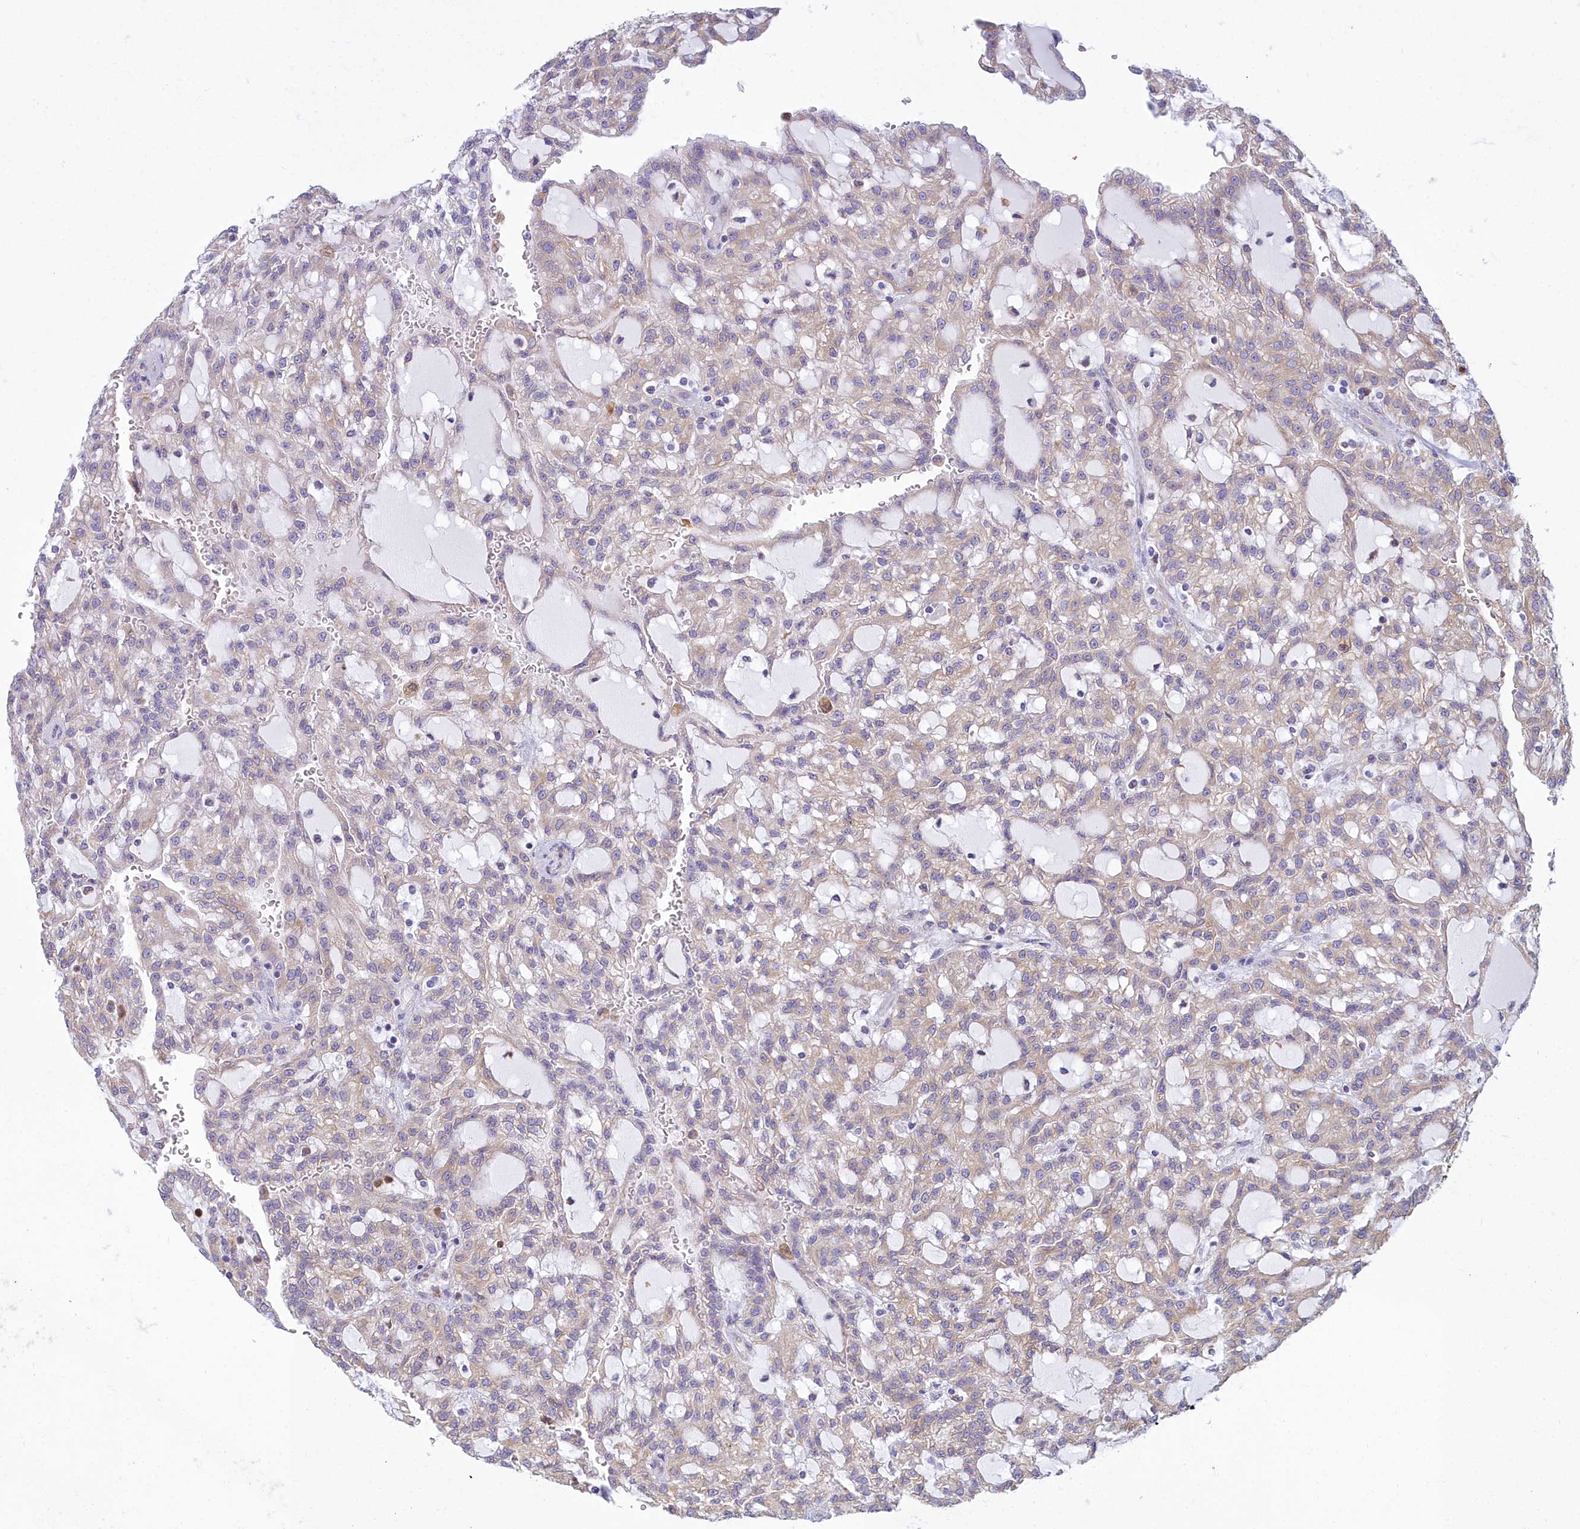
{"staining": {"intensity": "weak", "quantity": "<25%", "location": "cytoplasmic/membranous"}, "tissue": "renal cancer", "cell_type": "Tumor cells", "image_type": "cancer", "snomed": [{"axis": "morphology", "description": "Adenocarcinoma, NOS"}, {"axis": "topography", "description": "Kidney"}], "caption": "Renal cancer (adenocarcinoma) was stained to show a protein in brown. There is no significant expression in tumor cells. Nuclei are stained in blue.", "gene": "HM13", "patient": {"sex": "male", "age": 63}}